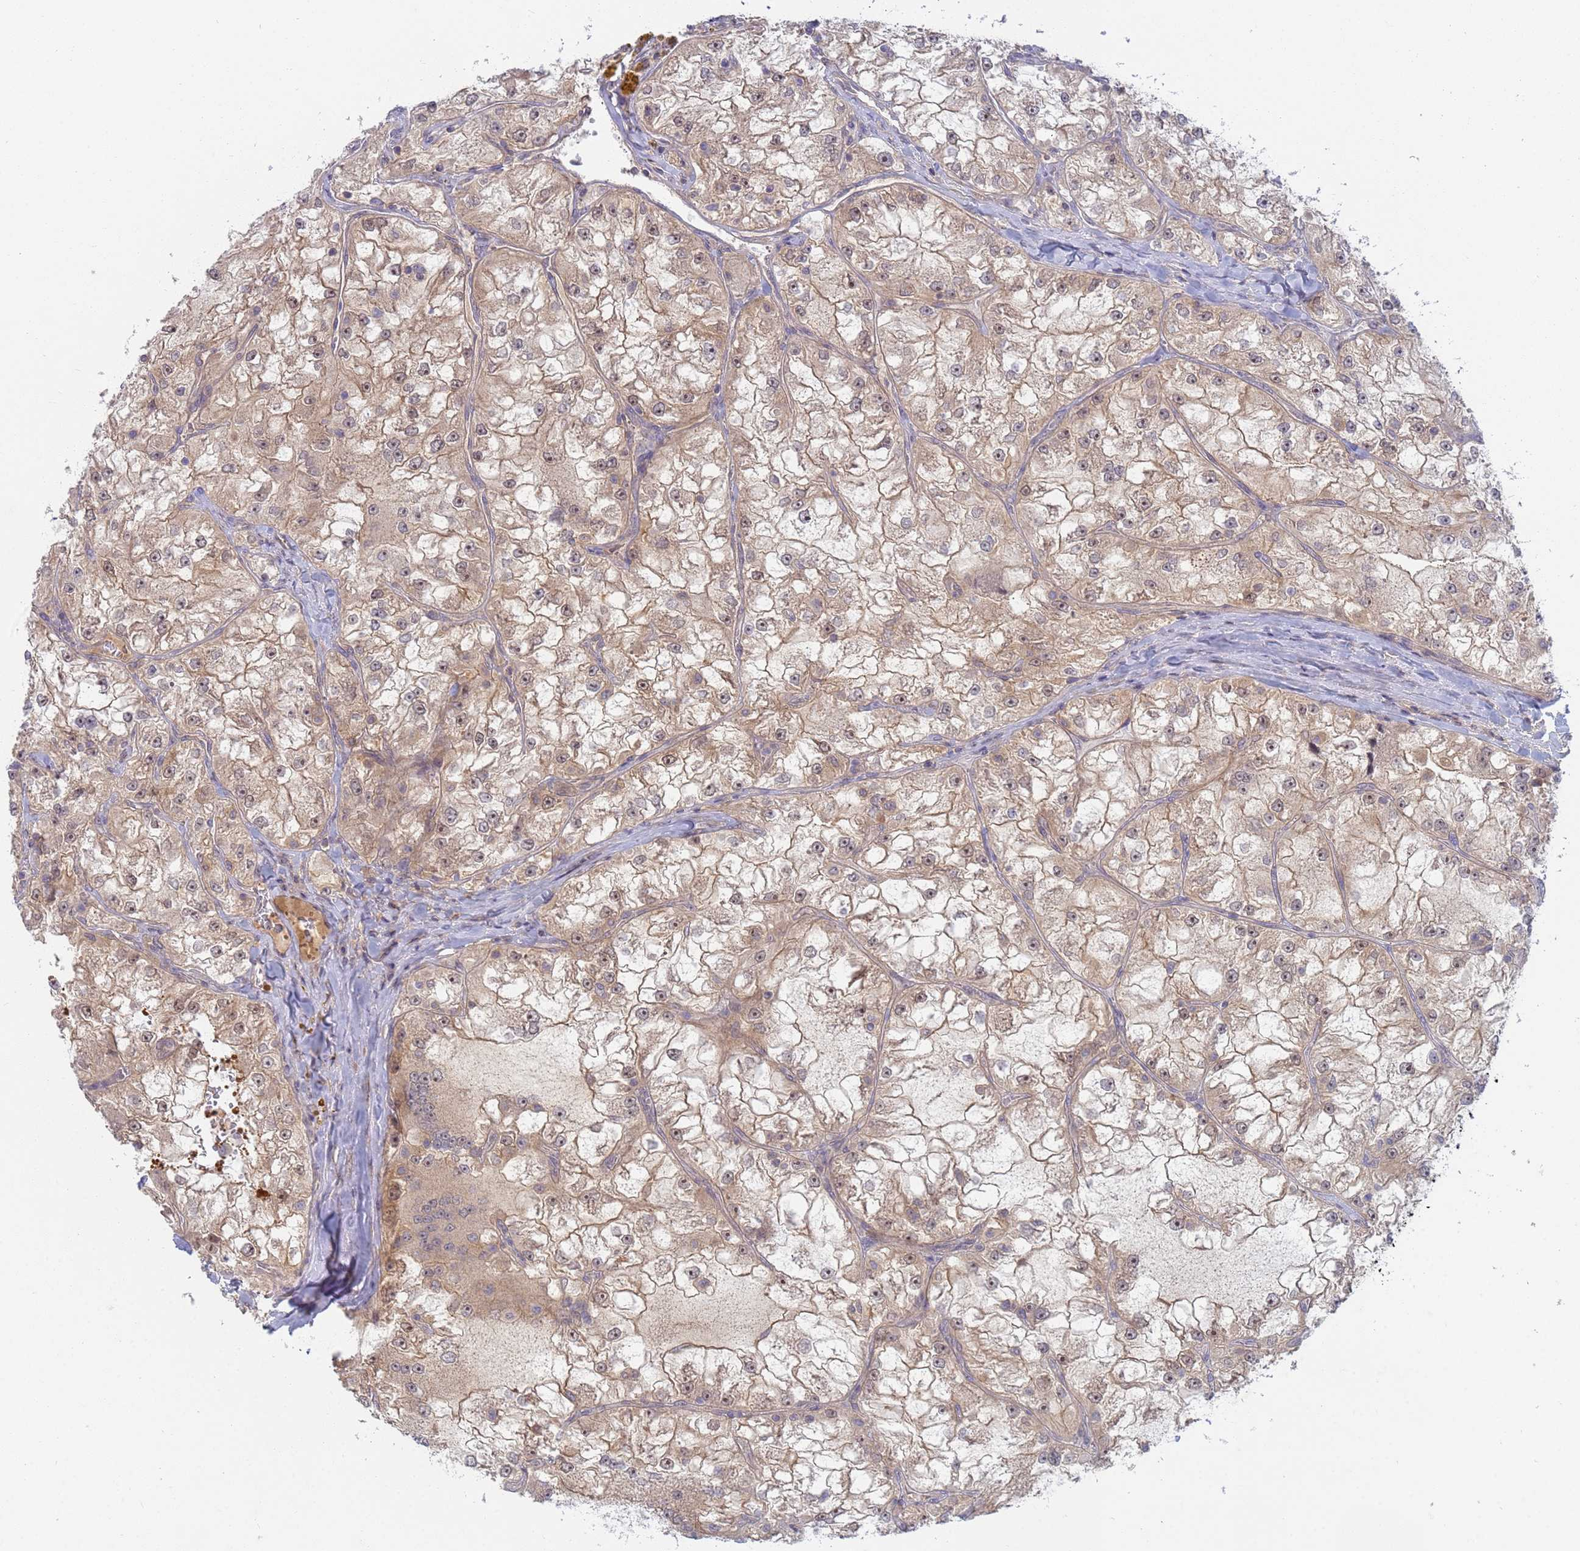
{"staining": {"intensity": "weak", "quantity": ">75%", "location": "cytoplasmic/membranous"}, "tissue": "renal cancer", "cell_type": "Tumor cells", "image_type": "cancer", "snomed": [{"axis": "morphology", "description": "Adenocarcinoma, NOS"}, {"axis": "topography", "description": "Kidney"}], "caption": "This micrograph reveals IHC staining of renal cancer (adenocarcinoma), with low weak cytoplasmic/membranous expression in approximately >75% of tumor cells.", "gene": "SHARPIN", "patient": {"sex": "female", "age": 72}}